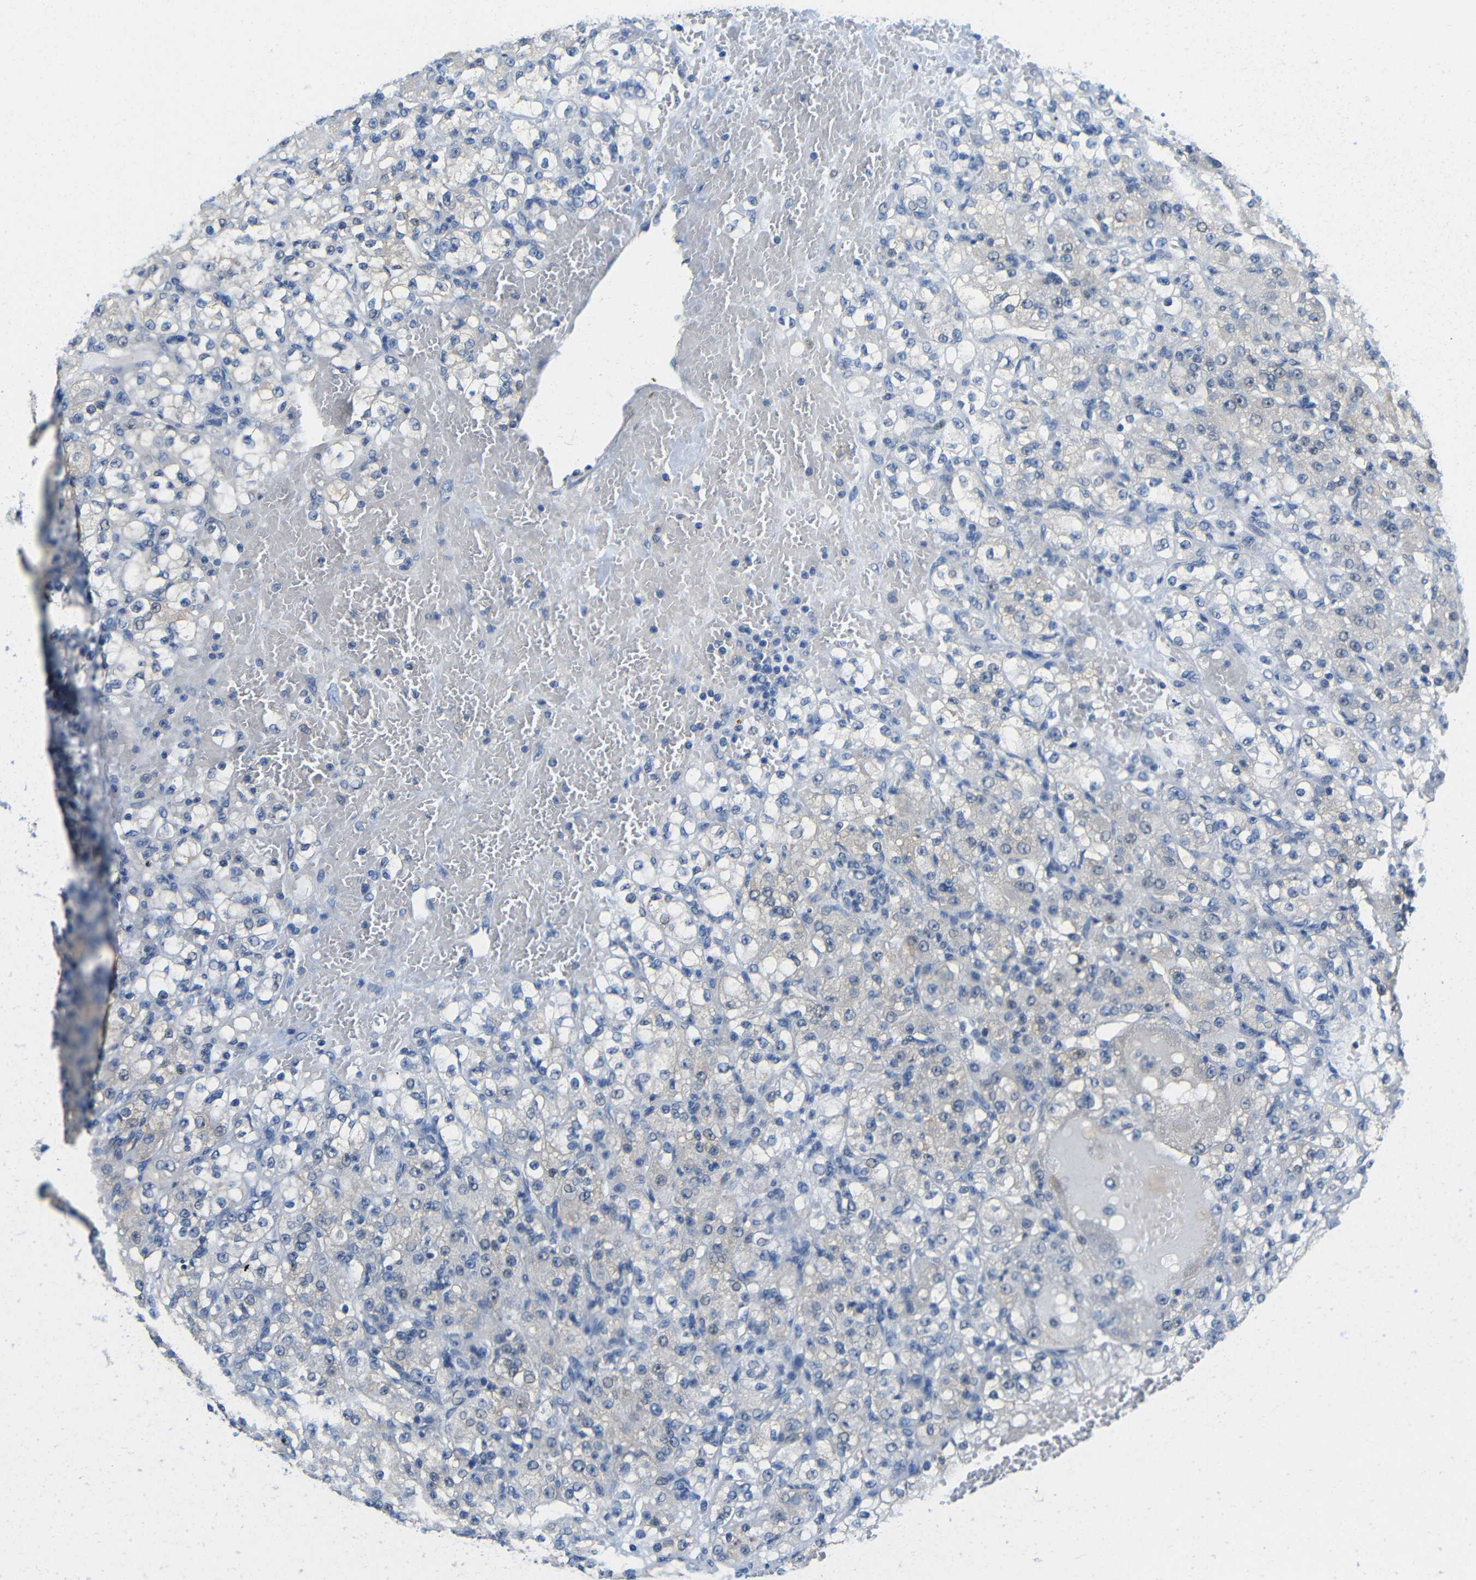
{"staining": {"intensity": "negative", "quantity": "none", "location": "none"}, "tissue": "renal cancer", "cell_type": "Tumor cells", "image_type": "cancer", "snomed": [{"axis": "morphology", "description": "Normal tissue, NOS"}, {"axis": "morphology", "description": "Adenocarcinoma, NOS"}, {"axis": "topography", "description": "Kidney"}], "caption": "Histopathology image shows no protein staining in tumor cells of adenocarcinoma (renal) tissue.", "gene": "NEGR1", "patient": {"sex": "male", "age": 61}}